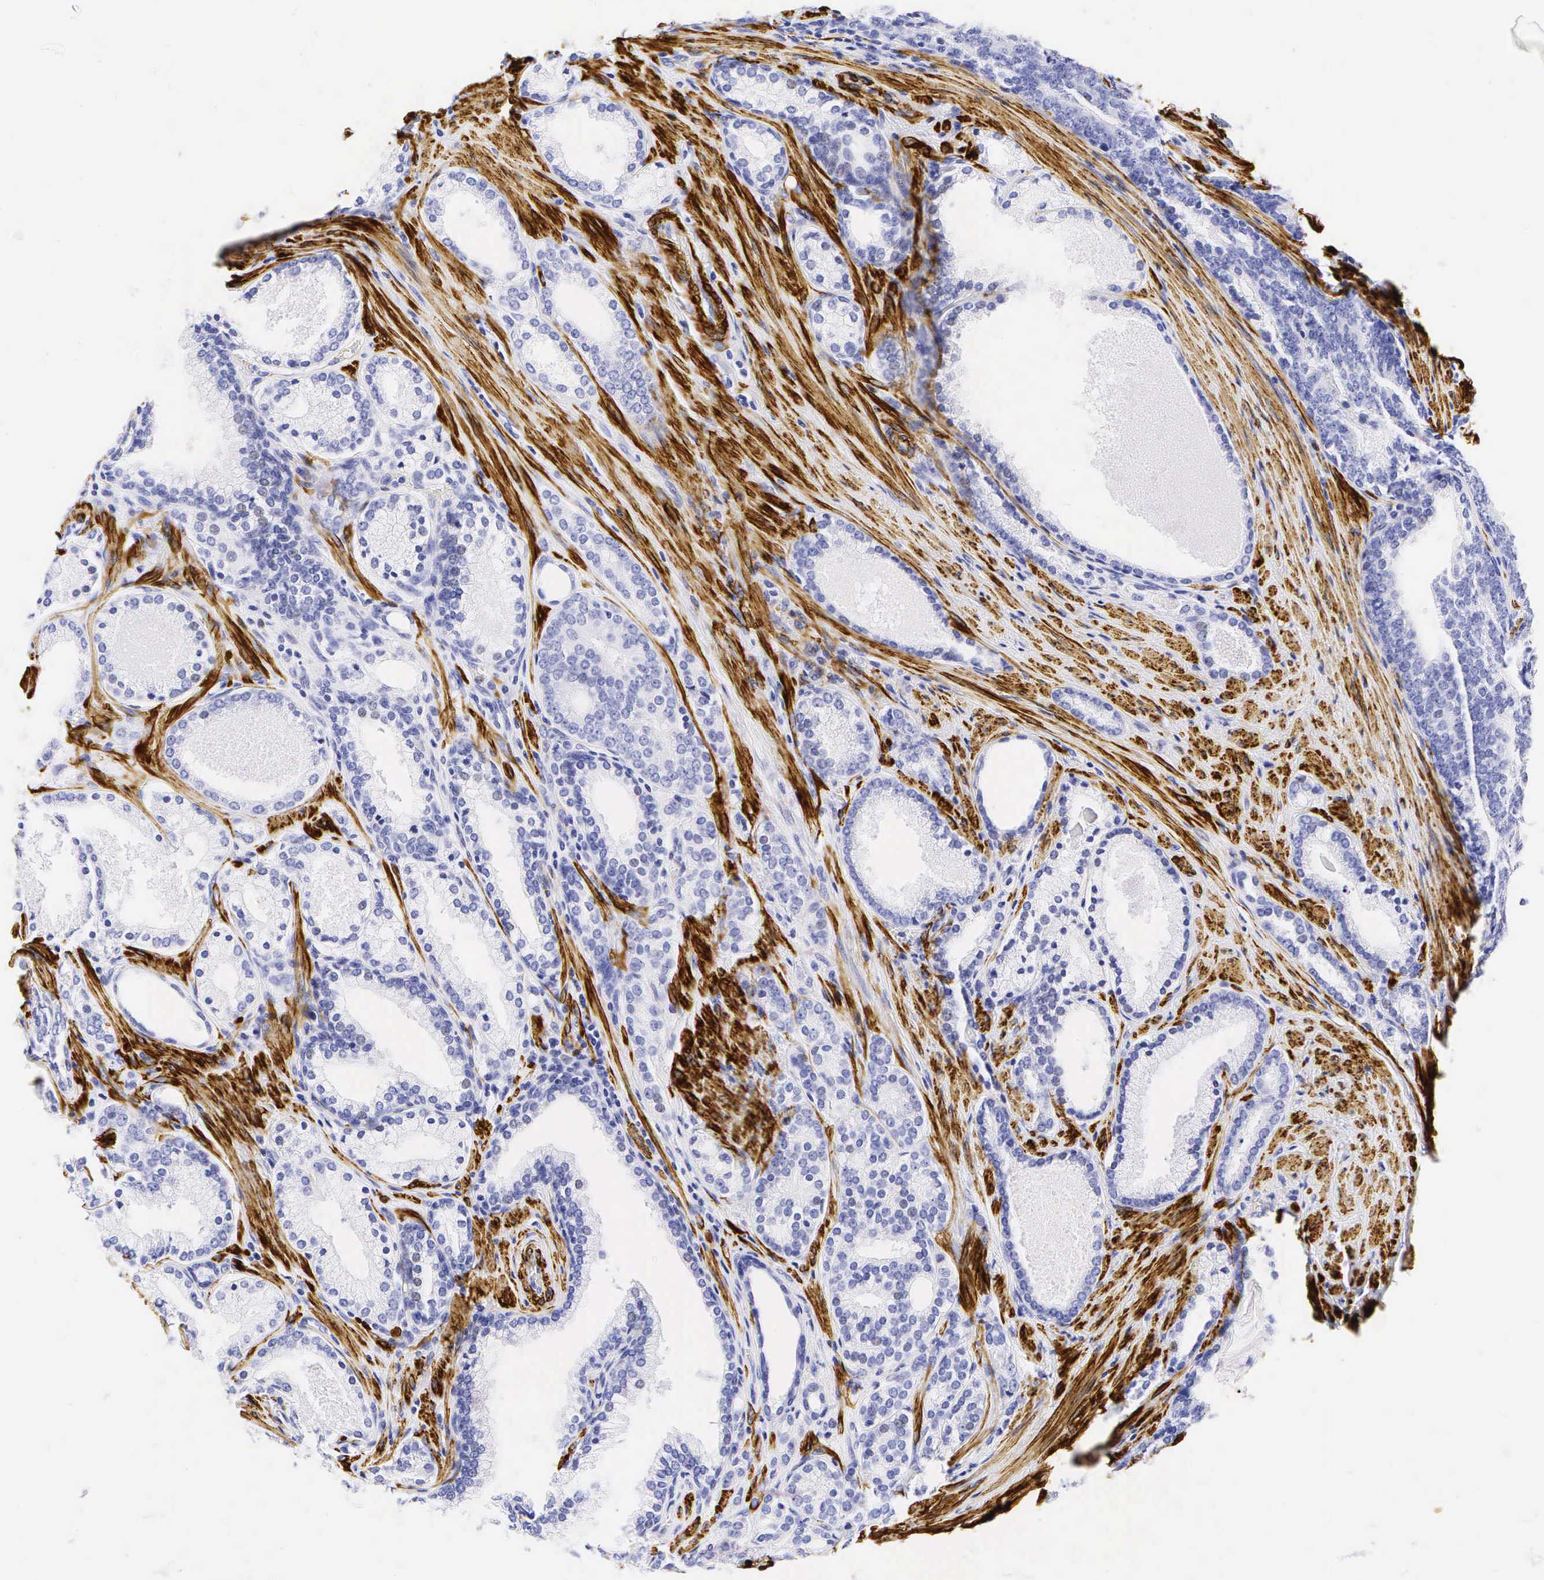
{"staining": {"intensity": "negative", "quantity": "none", "location": "none"}, "tissue": "prostate cancer", "cell_type": "Tumor cells", "image_type": "cancer", "snomed": [{"axis": "morphology", "description": "Adenocarcinoma, Low grade"}, {"axis": "topography", "description": "Prostate"}], "caption": "A histopathology image of human prostate cancer is negative for staining in tumor cells.", "gene": "CALD1", "patient": {"sex": "male", "age": 71}}